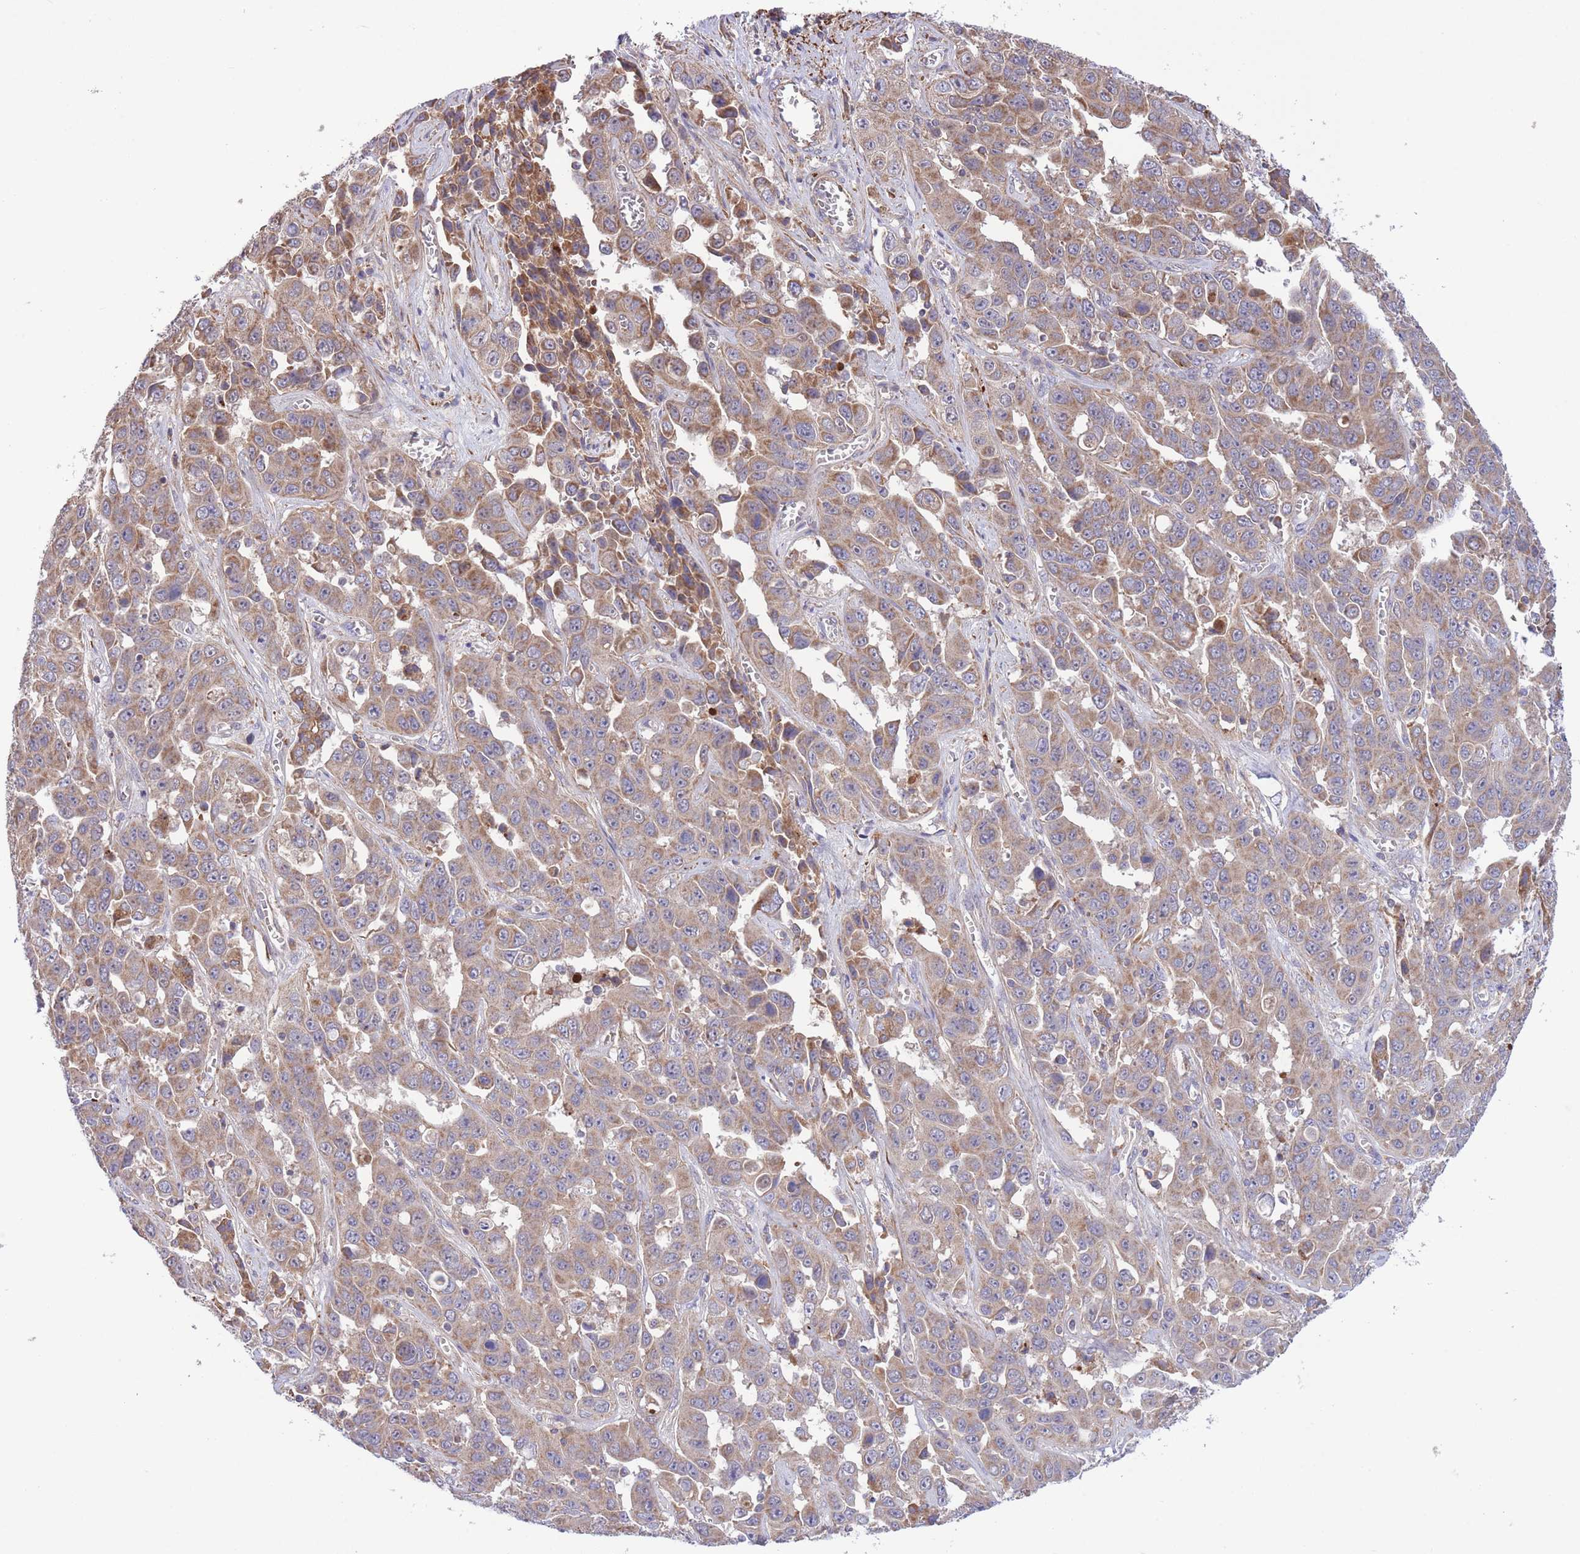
{"staining": {"intensity": "moderate", "quantity": ">75%", "location": "cytoplasmic/membranous"}, "tissue": "liver cancer", "cell_type": "Tumor cells", "image_type": "cancer", "snomed": [{"axis": "morphology", "description": "Cholangiocarcinoma"}, {"axis": "topography", "description": "Liver"}], "caption": "Immunohistochemistry (IHC) staining of liver cancer, which exhibits medium levels of moderate cytoplasmic/membranous expression in about >75% of tumor cells indicating moderate cytoplasmic/membranous protein expression. The staining was performed using DAB (brown) for protein detection and nuclei were counterstained in hematoxylin (blue).", "gene": "ATP13A2", "patient": {"sex": "female", "age": 52}}